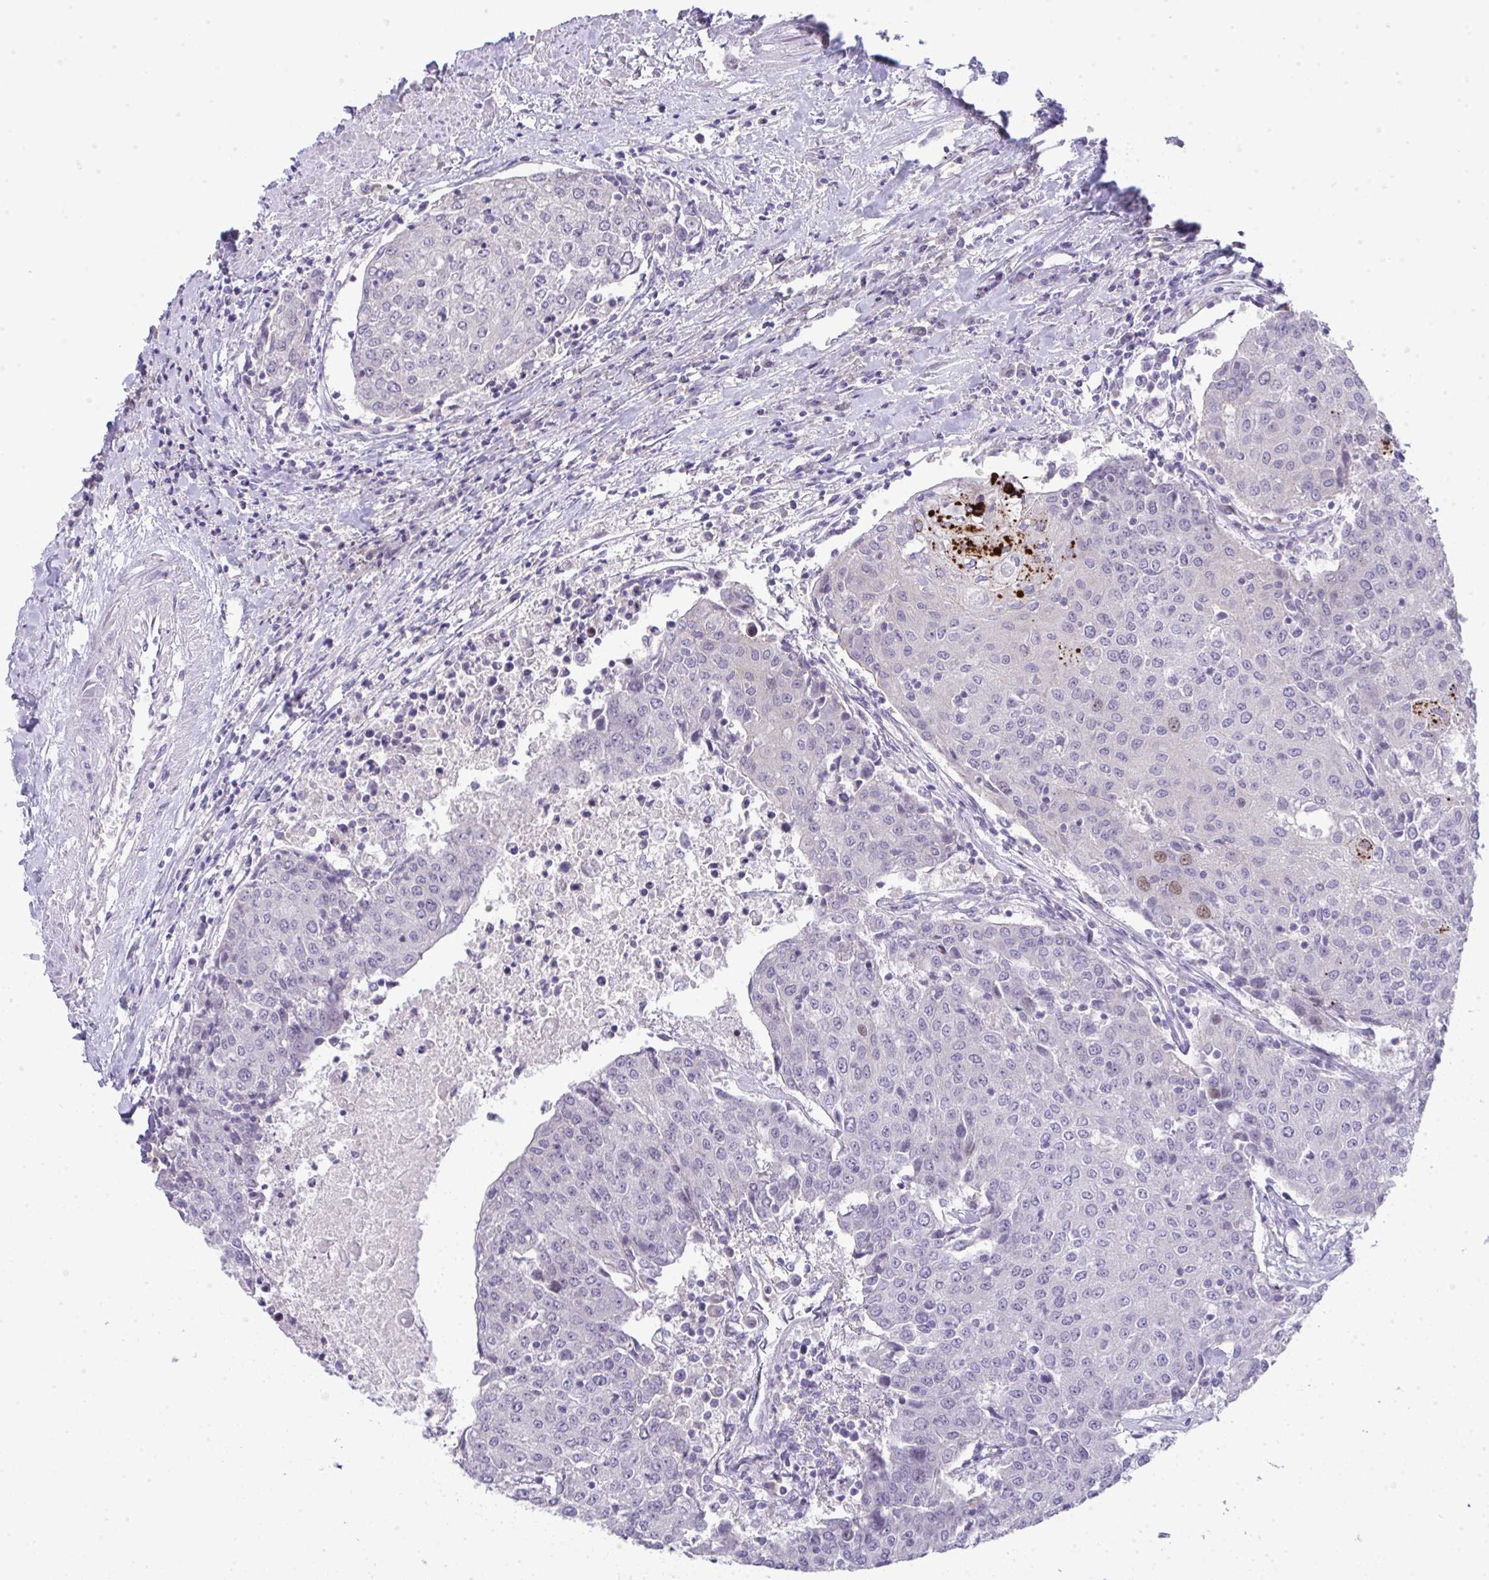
{"staining": {"intensity": "negative", "quantity": "none", "location": "none"}, "tissue": "urothelial cancer", "cell_type": "Tumor cells", "image_type": "cancer", "snomed": [{"axis": "morphology", "description": "Urothelial carcinoma, High grade"}, {"axis": "topography", "description": "Urinary bladder"}], "caption": "The immunohistochemistry (IHC) image has no significant expression in tumor cells of urothelial carcinoma (high-grade) tissue.", "gene": "GALNT16", "patient": {"sex": "female", "age": 85}}